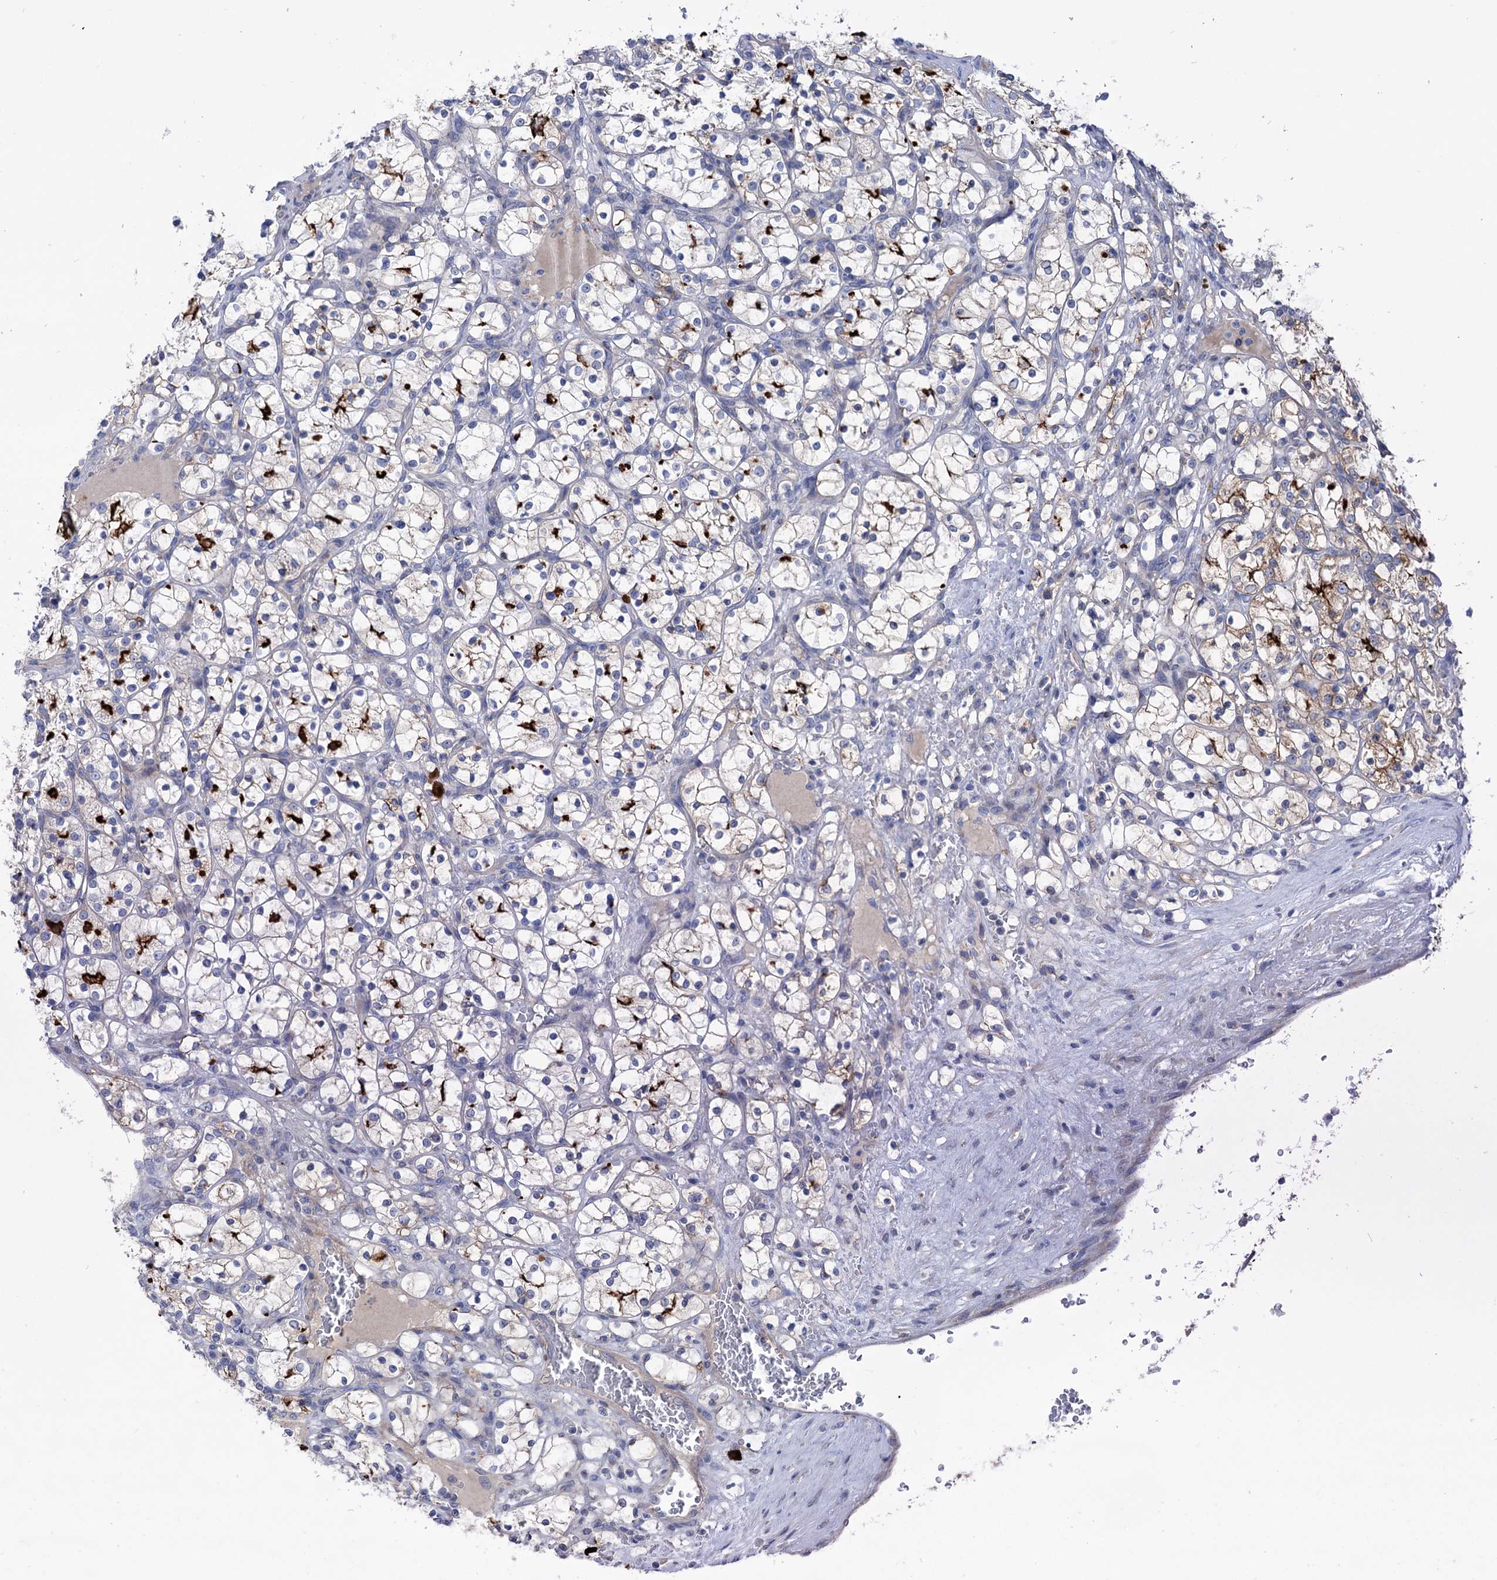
{"staining": {"intensity": "strong", "quantity": "25%-75%", "location": "cytoplasmic/membranous"}, "tissue": "renal cancer", "cell_type": "Tumor cells", "image_type": "cancer", "snomed": [{"axis": "morphology", "description": "Adenocarcinoma, NOS"}, {"axis": "topography", "description": "Kidney"}], "caption": "Renal adenocarcinoma stained with DAB immunohistochemistry shows high levels of strong cytoplasmic/membranous expression in approximately 25%-75% of tumor cells. (Stains: DAB (3,3'-diaminobenzidine) in brown, nuclei in blue, Microscopy: brightfield microscopy at high magnification).", "gene": "BBS4", "patient": {"sex": "female", "age": 69}}